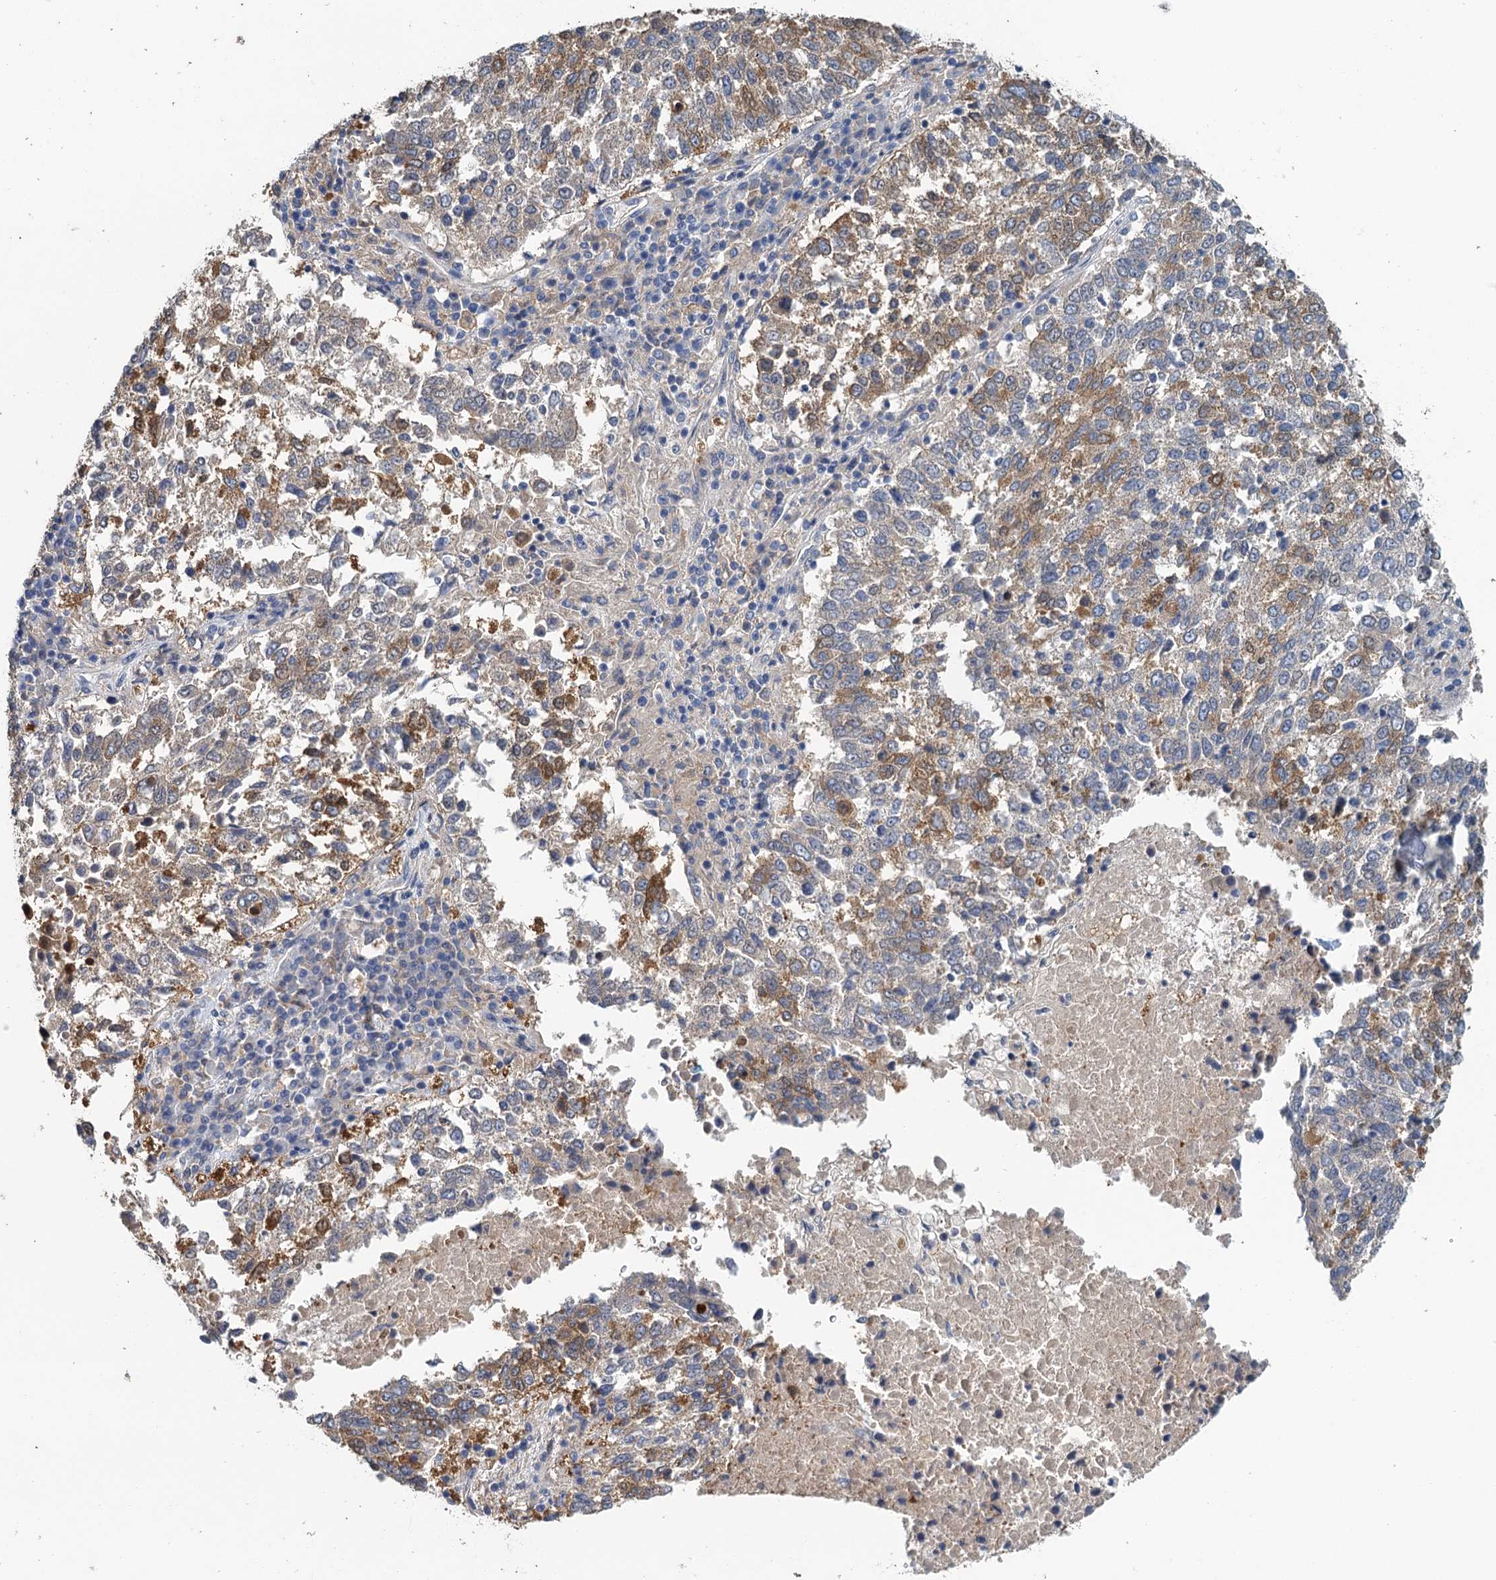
{"staining": {"intensity": "moderate", "quantity": "25%-75%", "location": "cytoplasmic/membranous"}, "tissue": "lung cancer", "cell_type": "Tumor cells", "image_type": "cancer", "snomed": [{"axis": "morphology", "description": "Squamous cell carcinoma, NOS"}, {"axis": "topography", "description": "Lung"}], "caption": "There is medium levels of moderate cytoplasmic/membranous expression in tumor cells of lung cancer, as demonstrated by immunohistochemical staining (brown color).", "gene": "RSAD2", "patient": {"sex": "male", "age": 73}}